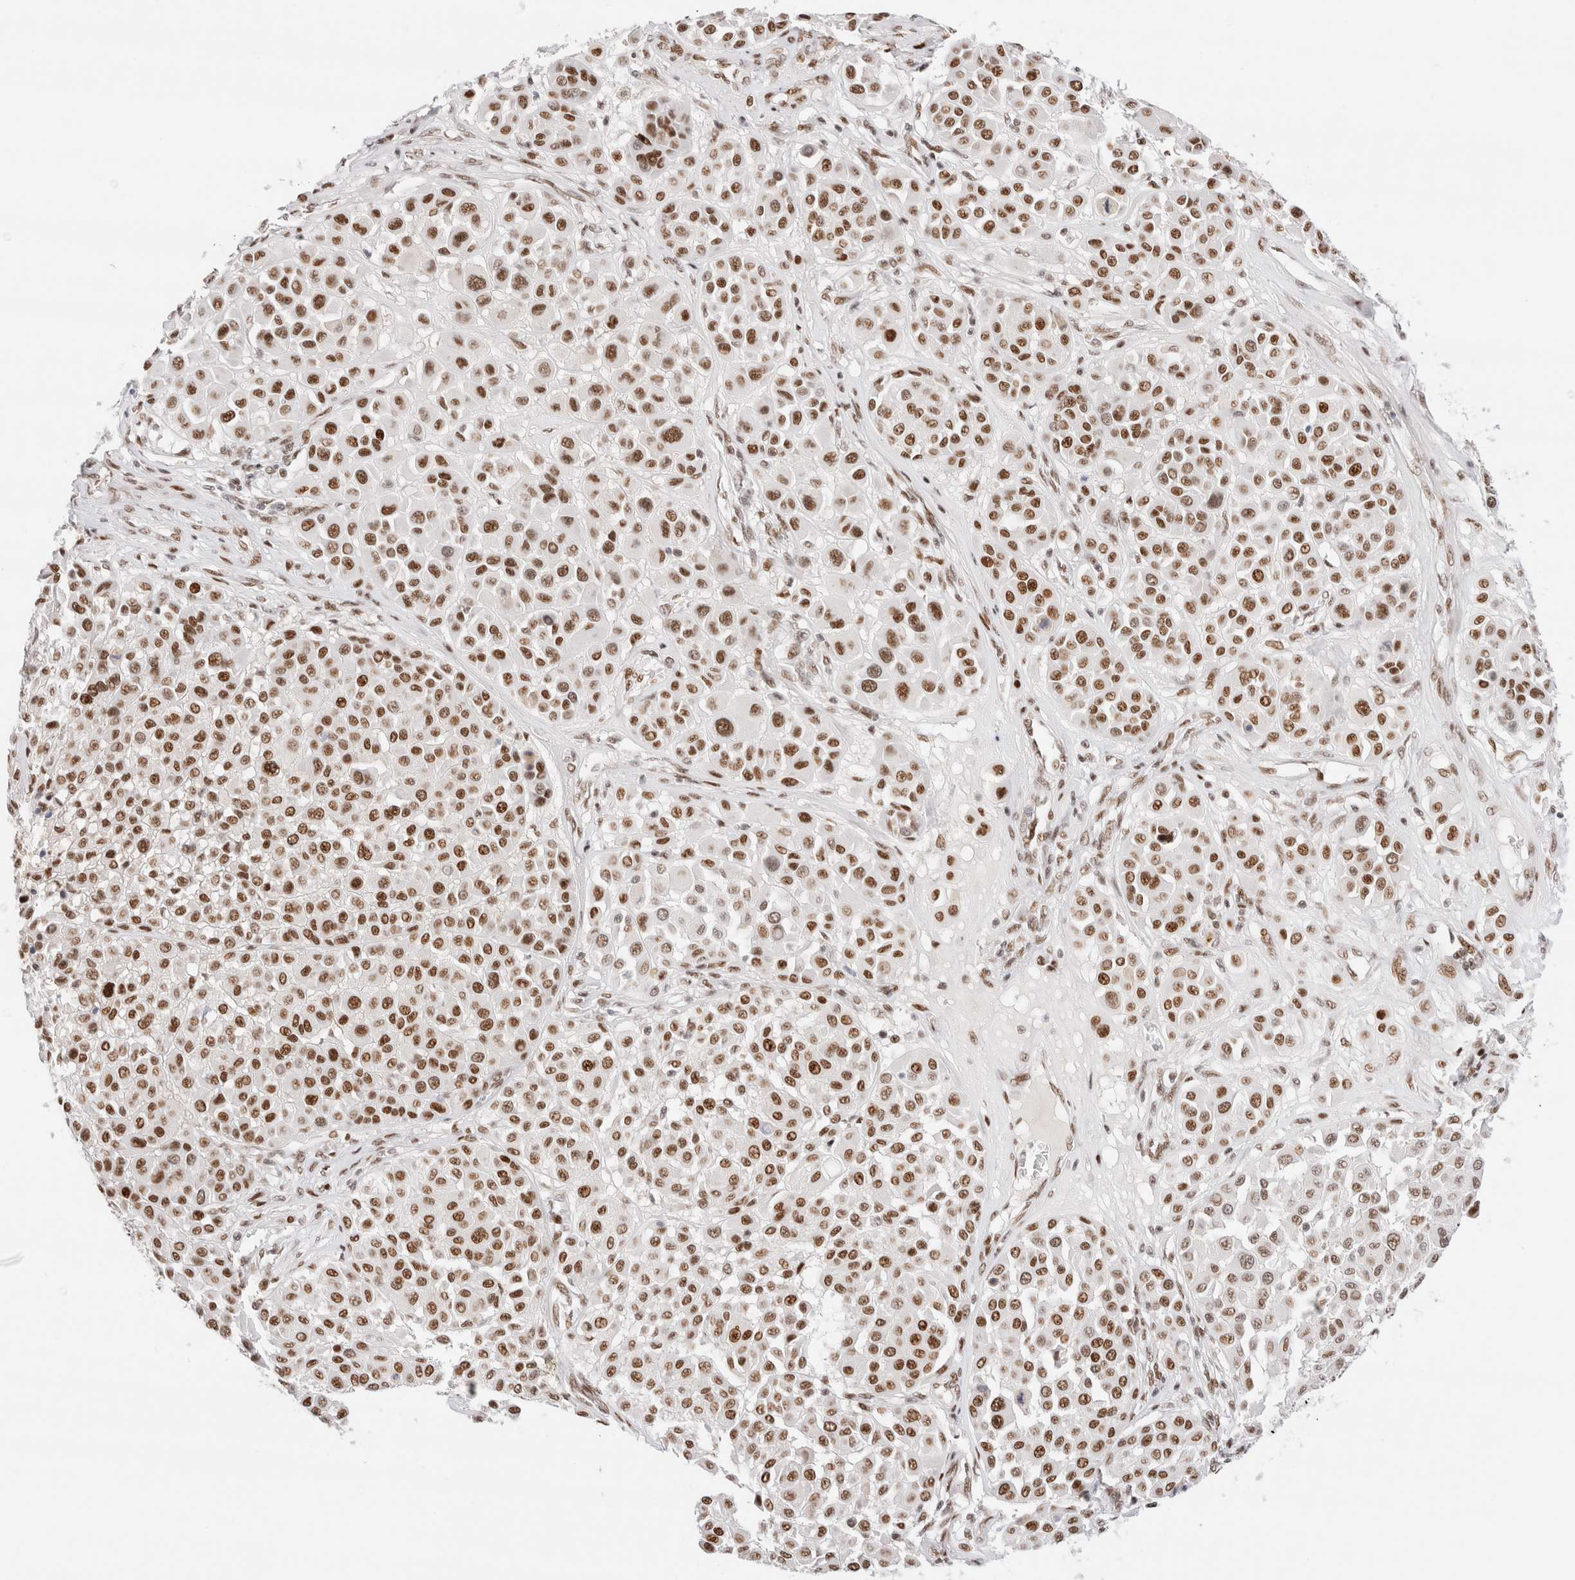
{"staining": {"intensity": "moderate", "quantity": ">75%", "location": "nuclear"}, "tissue": "melanoma", "cell_type": "Tumor cells", "image_type": "cancer", "snomed": [{"axis": "morphology", "description": "Malignant melanoma, Metastatic site"}, {"axis": "topography", "description": "Soft tissue"}], "caption": "Approximately >75% of tumor cells in human malignant melanoma (metastatic site) exhibit moderate nuclear protein staining as visualized by brown immunohistochemical staining.", "gene": "ZNF282", "patient": {"sex": "male", "age": 41}}